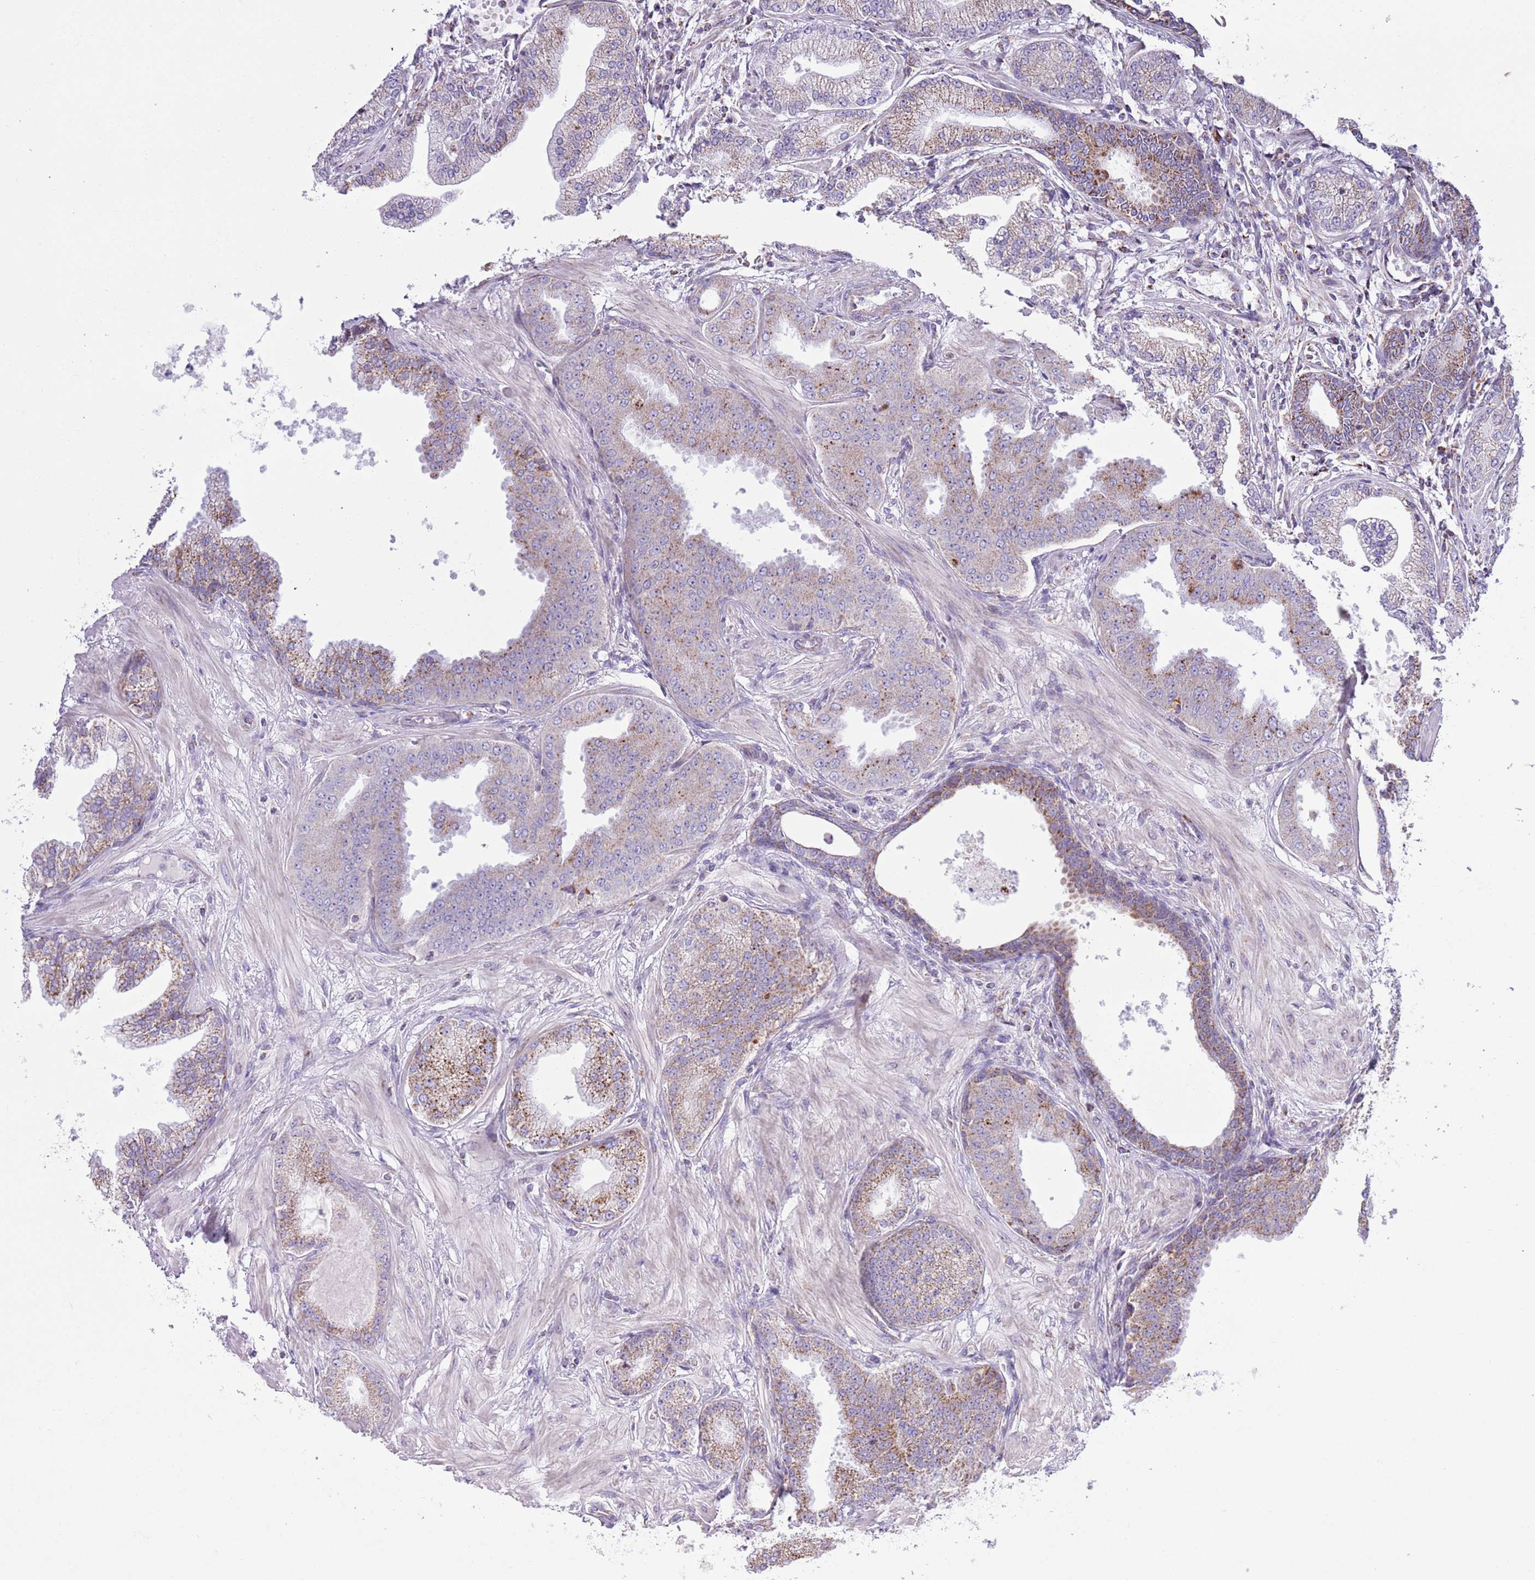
{"staining": {"intensity": "moderate", "quantity": "<25%", "location": "cytoplasmic/membranous"}, "tissue": "prostate cancer", "cell_type": "Tumor cells", "image_type": "cancer", "snomed": [{"axis": "morphology", "description": "Adenocarcinoma, Low grade"}, {"axis": "topography", "description": "Prostate"}], "caption": "This is a photomicrograph of immunohistochemistry (IHC) staining of prostate cancer (low-grade adenocarcinoma), which shows moderate staining in the cytoplasmic/membranous of tumor cells.", "gene": "ATP6V1B1", "patient": {"sex": "male", "age": 55}}